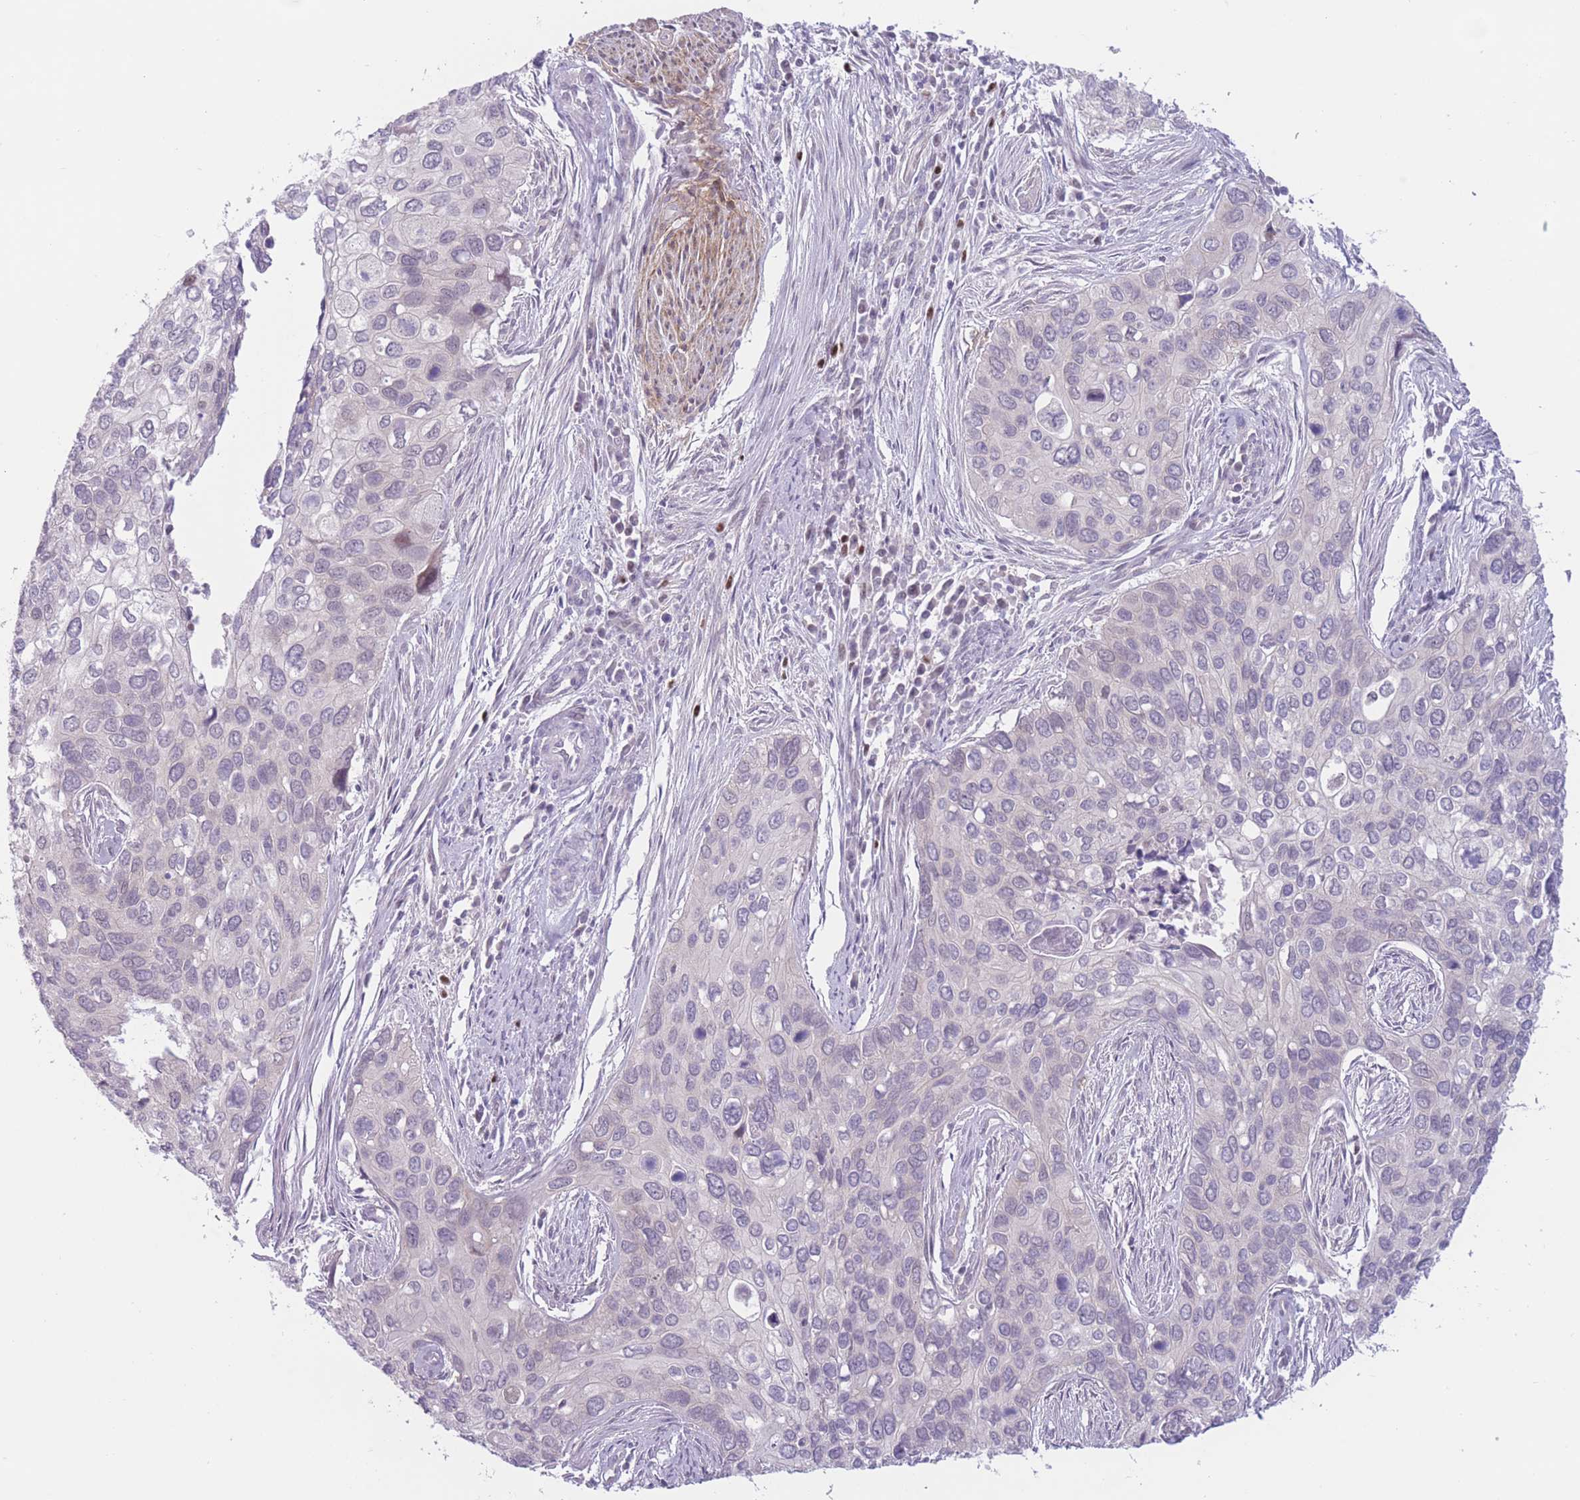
{"staining": {"intensity": "negative", "quantity": "none", "location": "none"}, "tissue": "cervical cancer", "cell_type": "Tumor cells", "image_type": "cancer", "snomed": [{"axis": "morphology", "description": "Squamous cell carcinoma, NOS"}, {"axis": "topography", "description": "Cervix"}], "caption": "There is no significant expression in tumor cells of cervical cancer (squamous cell carcinoma).", "gene": "ZNF439", "patient": {"sex": "female", "age": 55}}